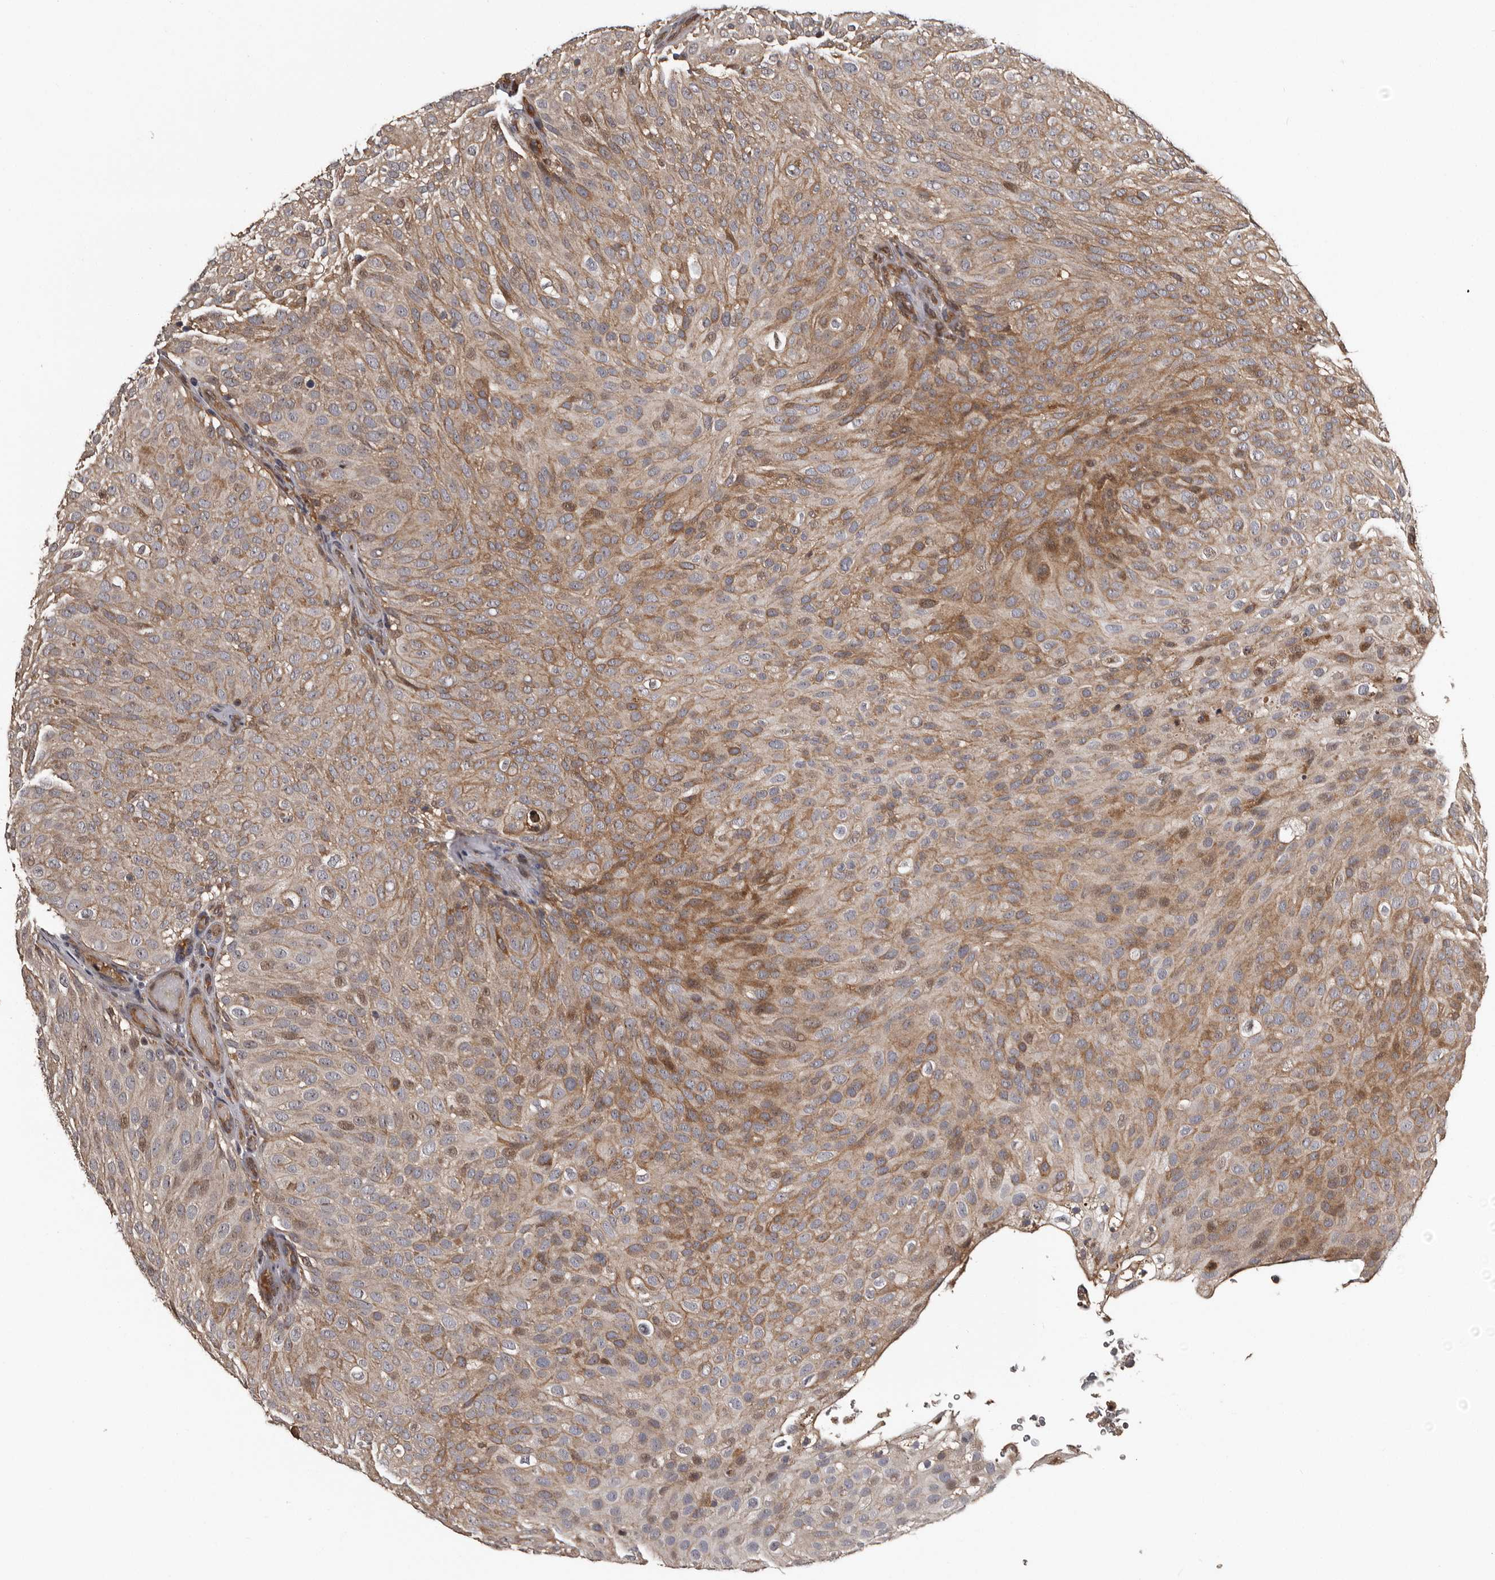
{"staining": {"intensity": "moderate", "quantity": "25%-75%", "location": "cytoplasmic/membranous"}, "tissue": "urothelial cancer", "cell_type": "Tumor cells", "image_type": "cancer", "snomed": [{"axis": "morphology", "description": "Urothelial carcinoma, Low grade"}, {"axis": "topography", "description": "Urinary bladder"}], "caption": "Protein expression analysis of human urothelial cancer reveals moderate cytoplasmic/membranous positivity in about 25%-75% of tumor cells.", "gene": "SERTAD4", "patient": {"sex": "male", "age": 78}}